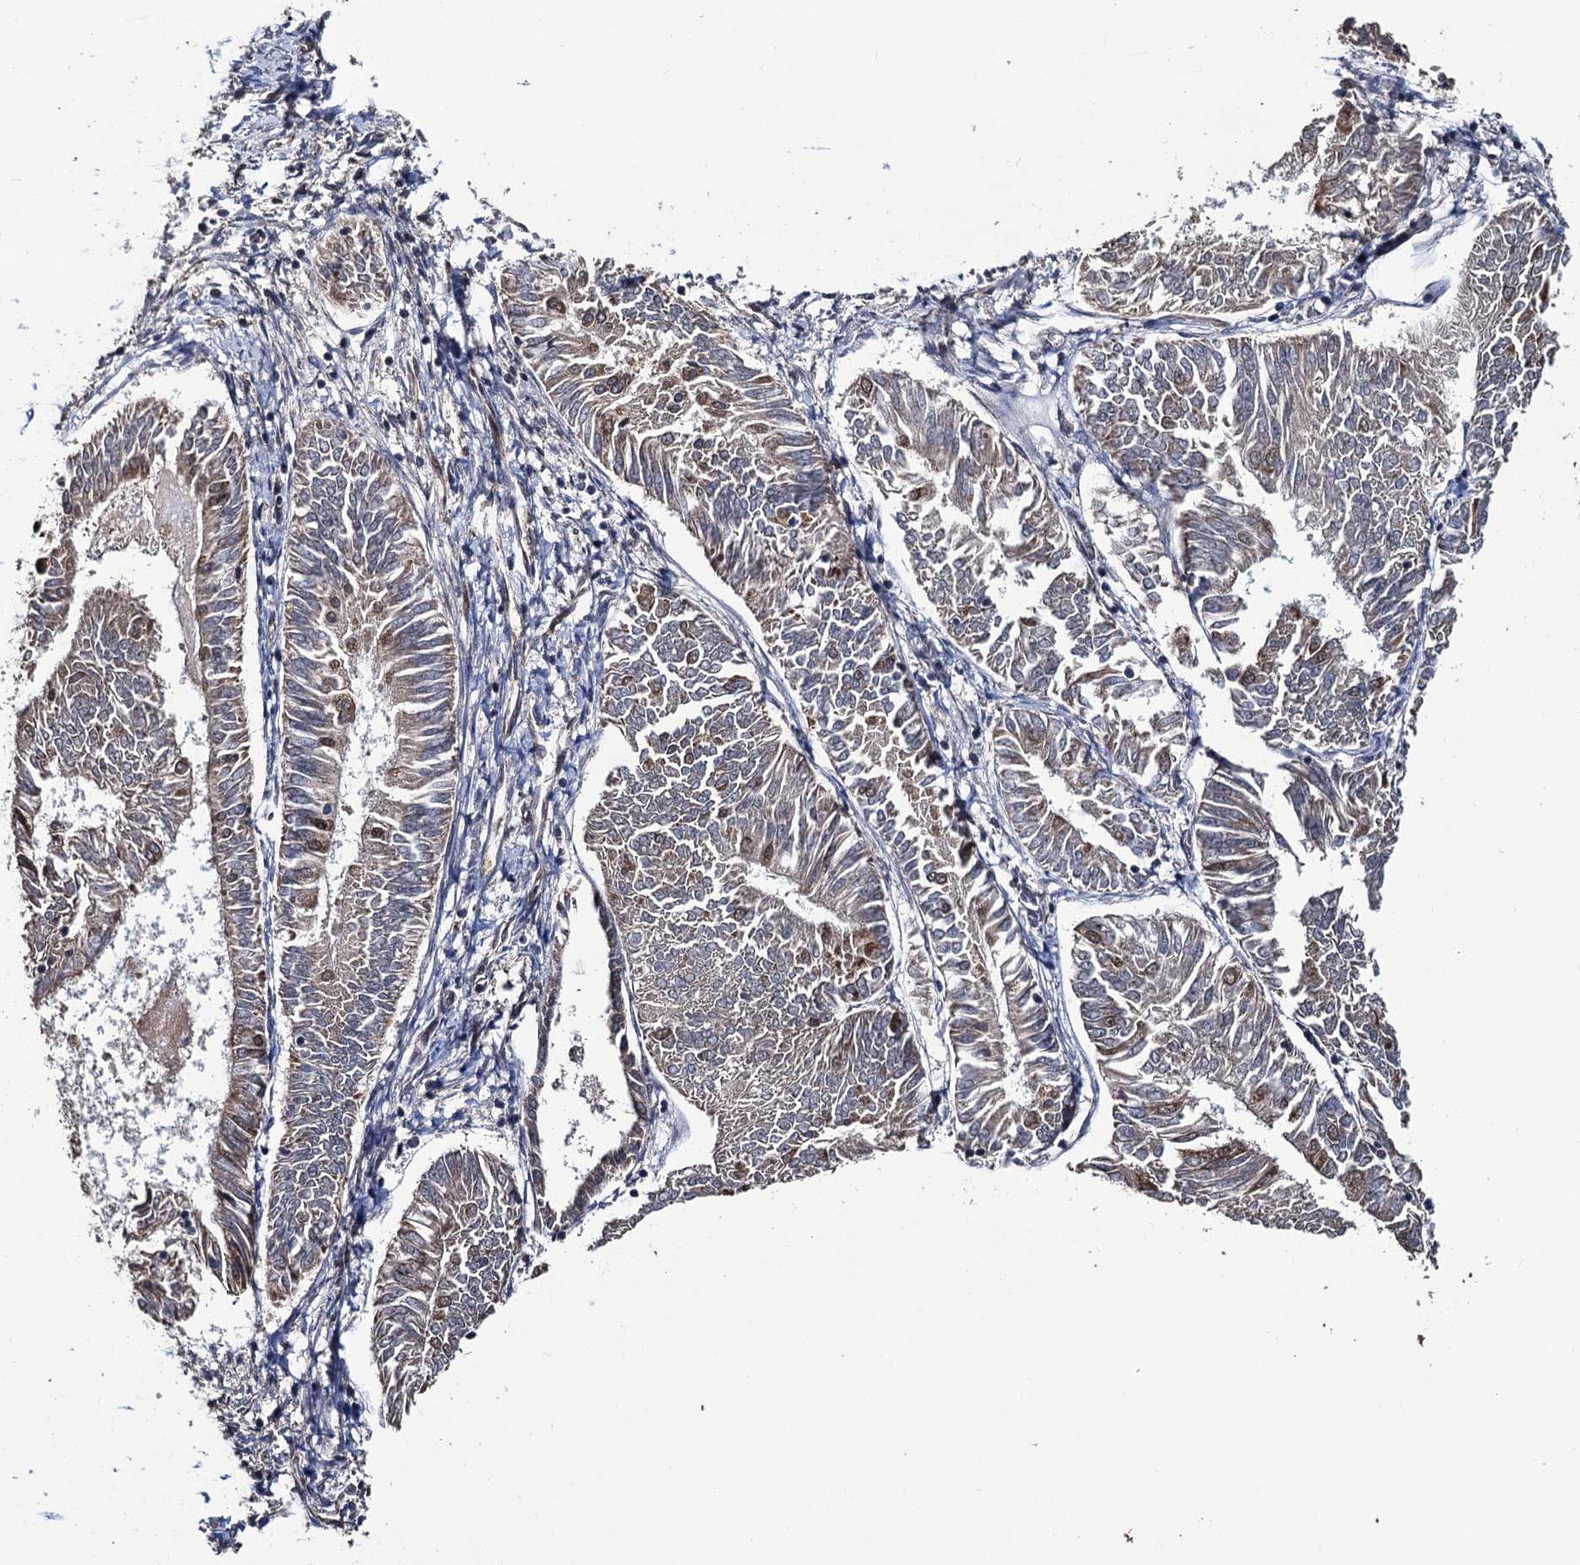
{"staining": {"intensity": "weak", "quantity": "<25%", "location": "nuclear"}, "tissue": "endometrial cancer", "cell_type": "Tumor cells", "image_type": "cancer", "snomed": [{"axis": "morphology", "description": "Adenocarcinoma, NOS"}, {"axis": "topography", "description": "Endometrium"}], "caption": "A photomicrograph of adenocarcinoma (endometrial) stained for a protein reveals no brown staining in tumor cells. (DAB (3,3'-diaminobenzidine) immunohistochemistry with hematoxylin counter stain).", "gene": "LRRC63", "patient": {"sex": "female", "age": 58}}